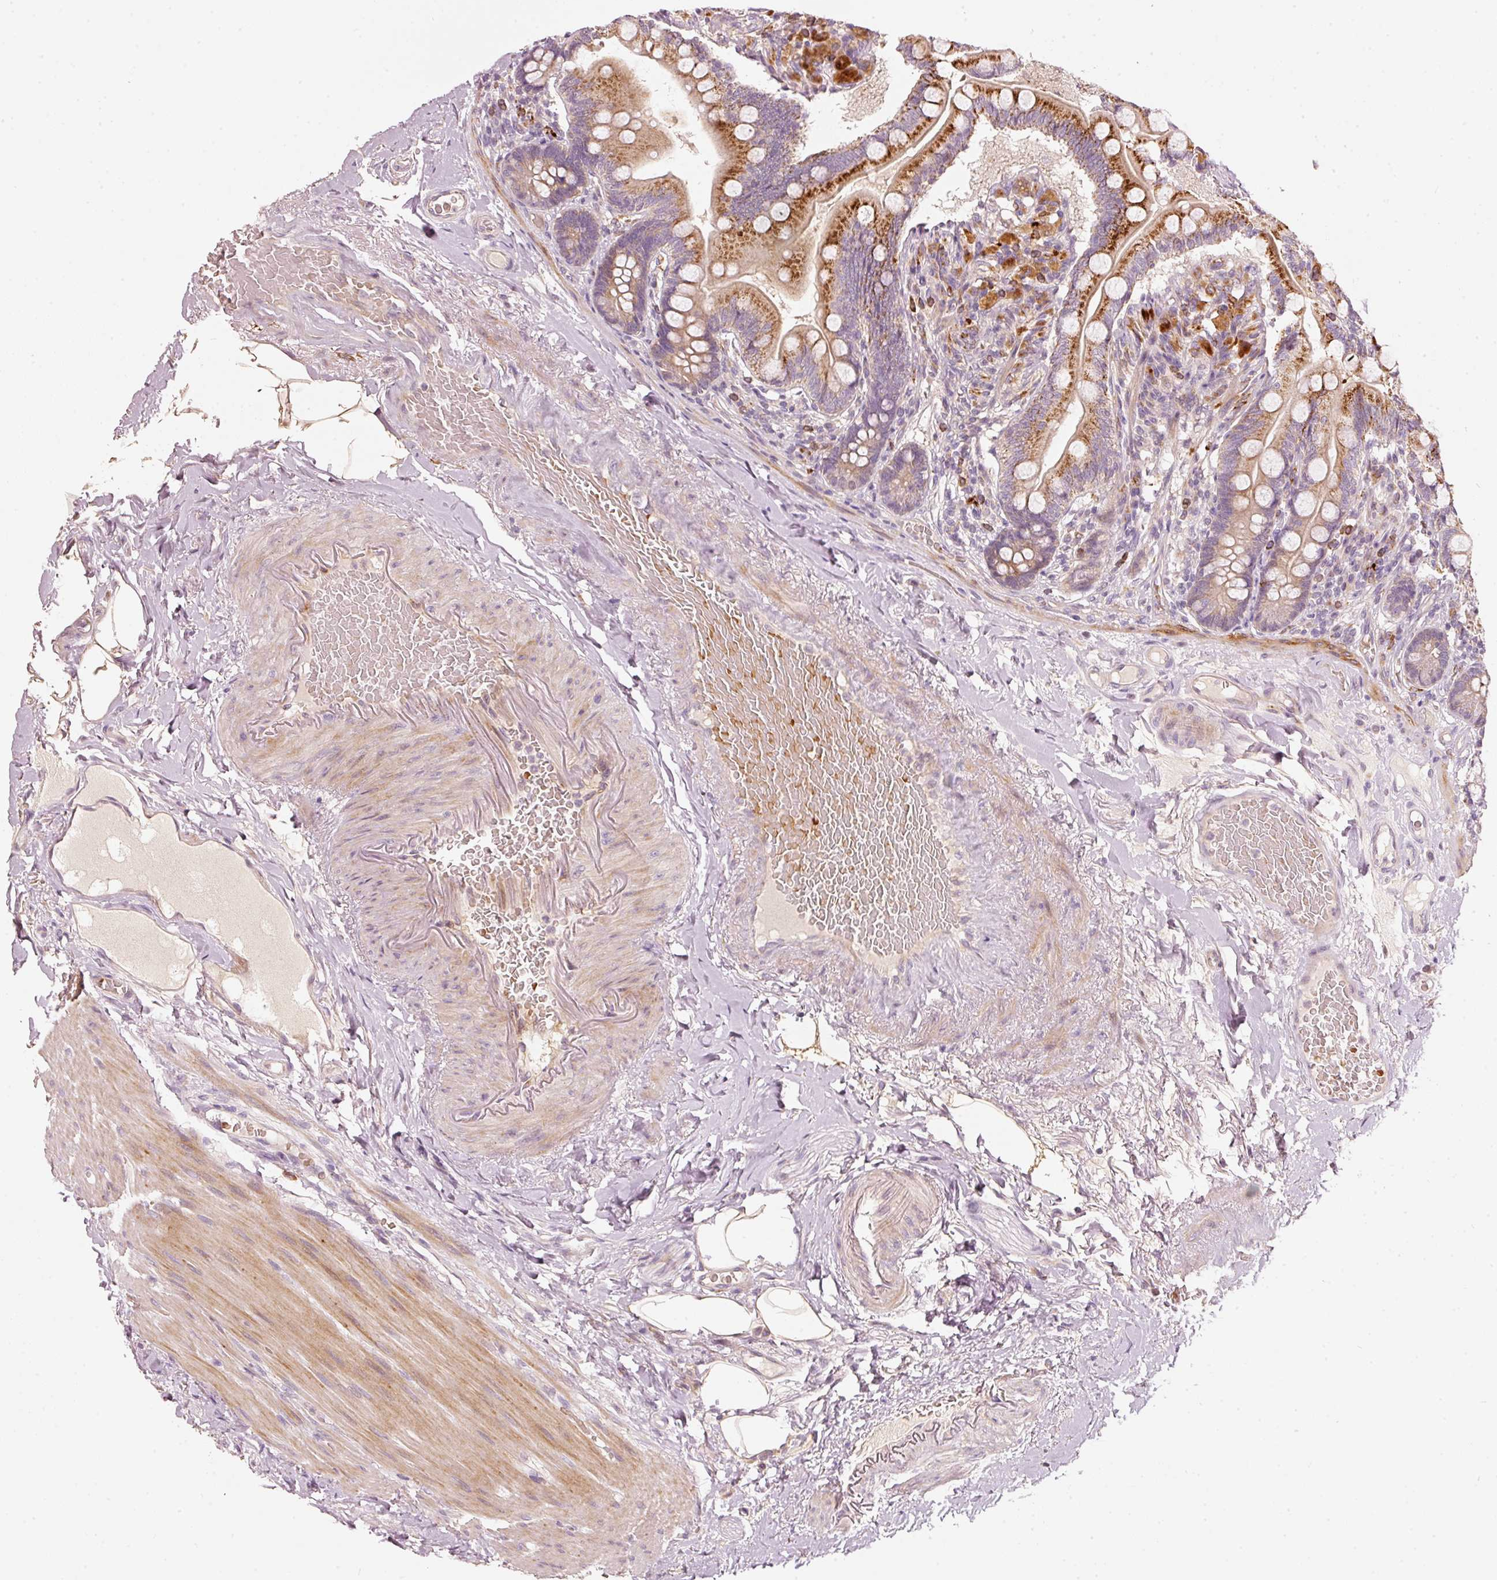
{"staining": {"intensity": "strong", "quantity": ">75%", "location": "cytoplasmic/membranous"}, "tissue": "small intestine", "cell_type": "Glandular cells", "image_type": "normal", "snomed": [{"axis": "morphology", "description": "Normal tissue, NOS"}, {"axis": "topography", "description": "Small intestine"}], "caption": "A high amount of strong cytoplasmic/membranous expression is present in approximately >75% of glandular cells in benign small intestine.", "gene": "KLHL21", "patient": {"sex": "female", "age": 64}}